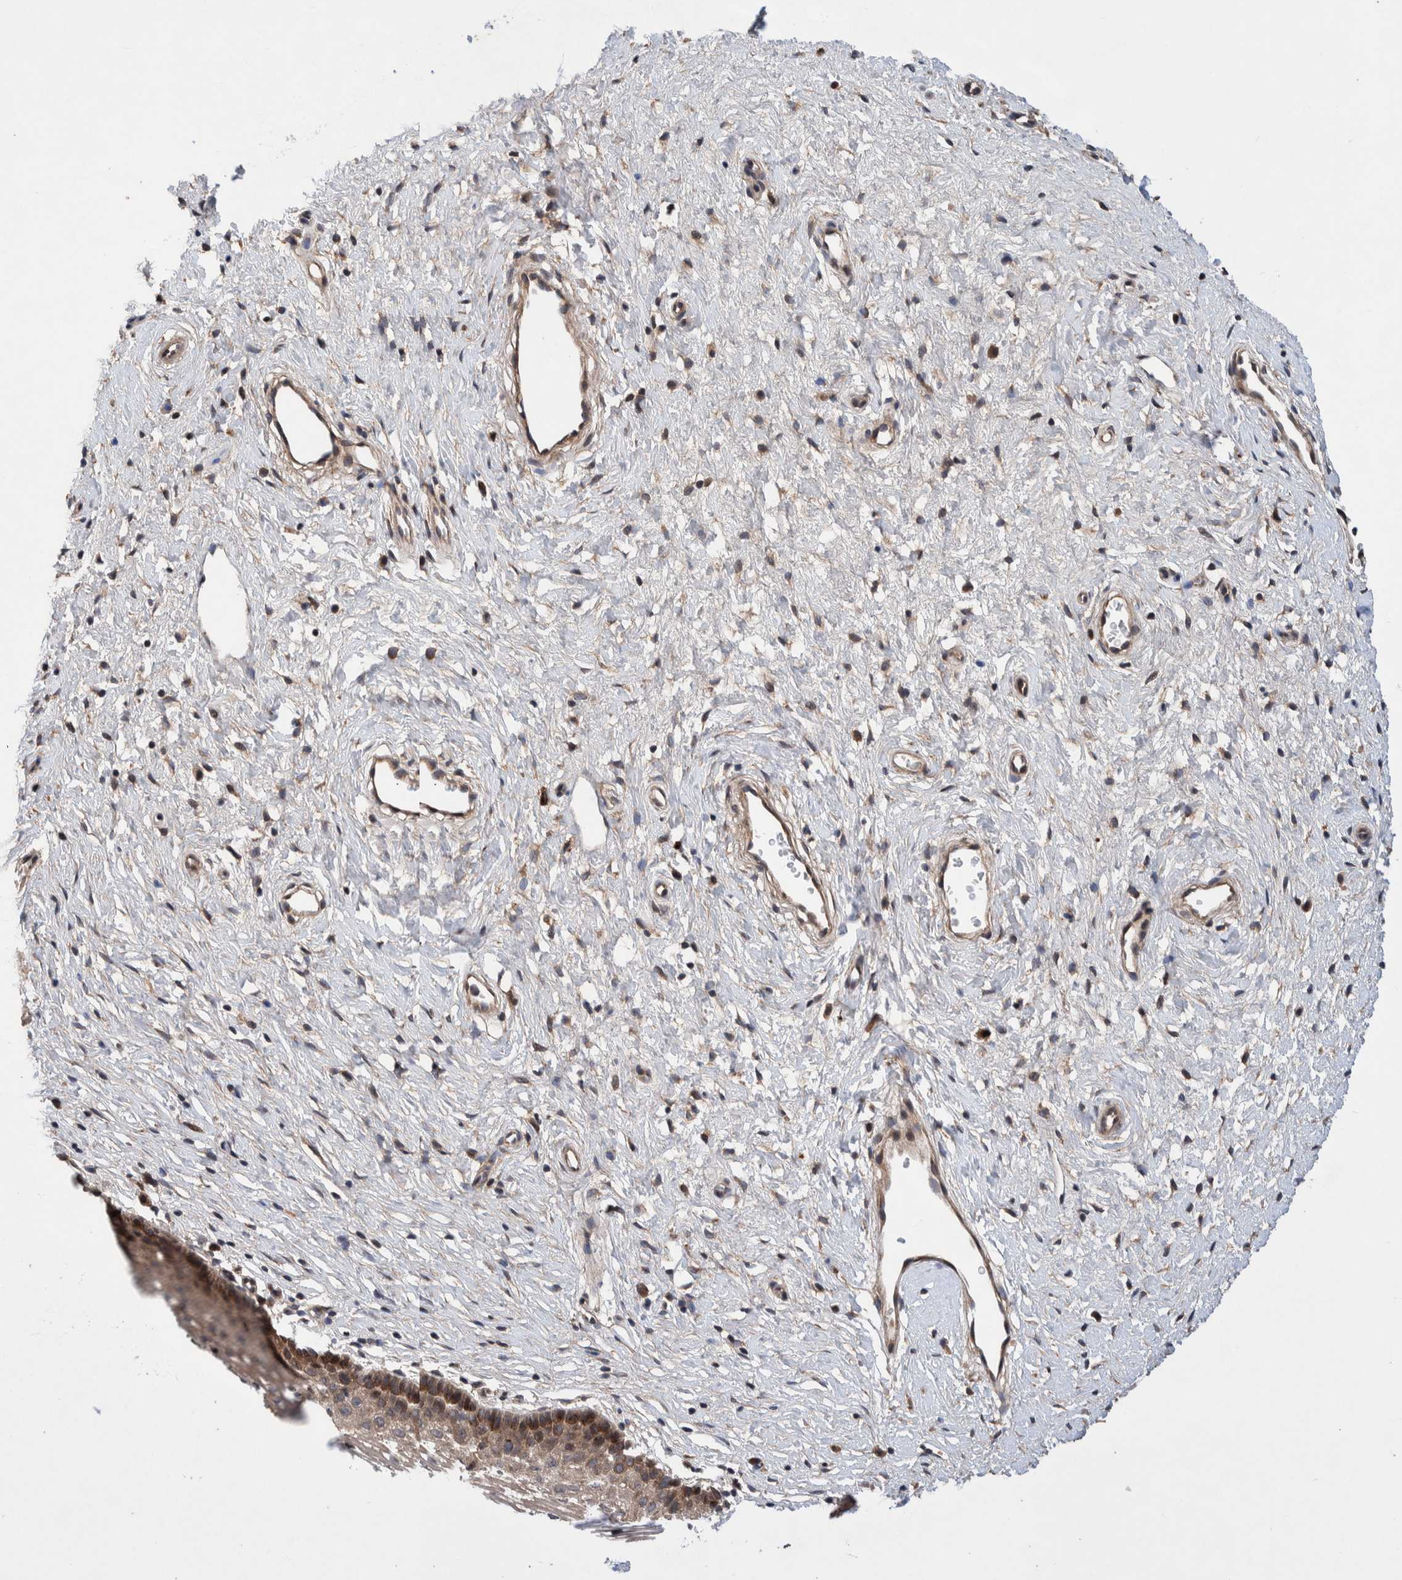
{"staining": {"intensity": "moderate", "quantity": ">75%", "location": "cytoplasmic/membranous"}, "tissue": "cervix", "cell_type": "Glandular cells", "image_type": "normal", "snomed": [{"axis": "morphology", "description": "Normal tissue, NOS"}, {"axis": "topography", "description": "Cervix"}], "caption": "Glandular cells show moderate cytoplasmic/membranous staining in approximately >75% of cells in benign cervix.", "gene": "PIK3R6", "patient": {"sex": "female", "age": 27}}